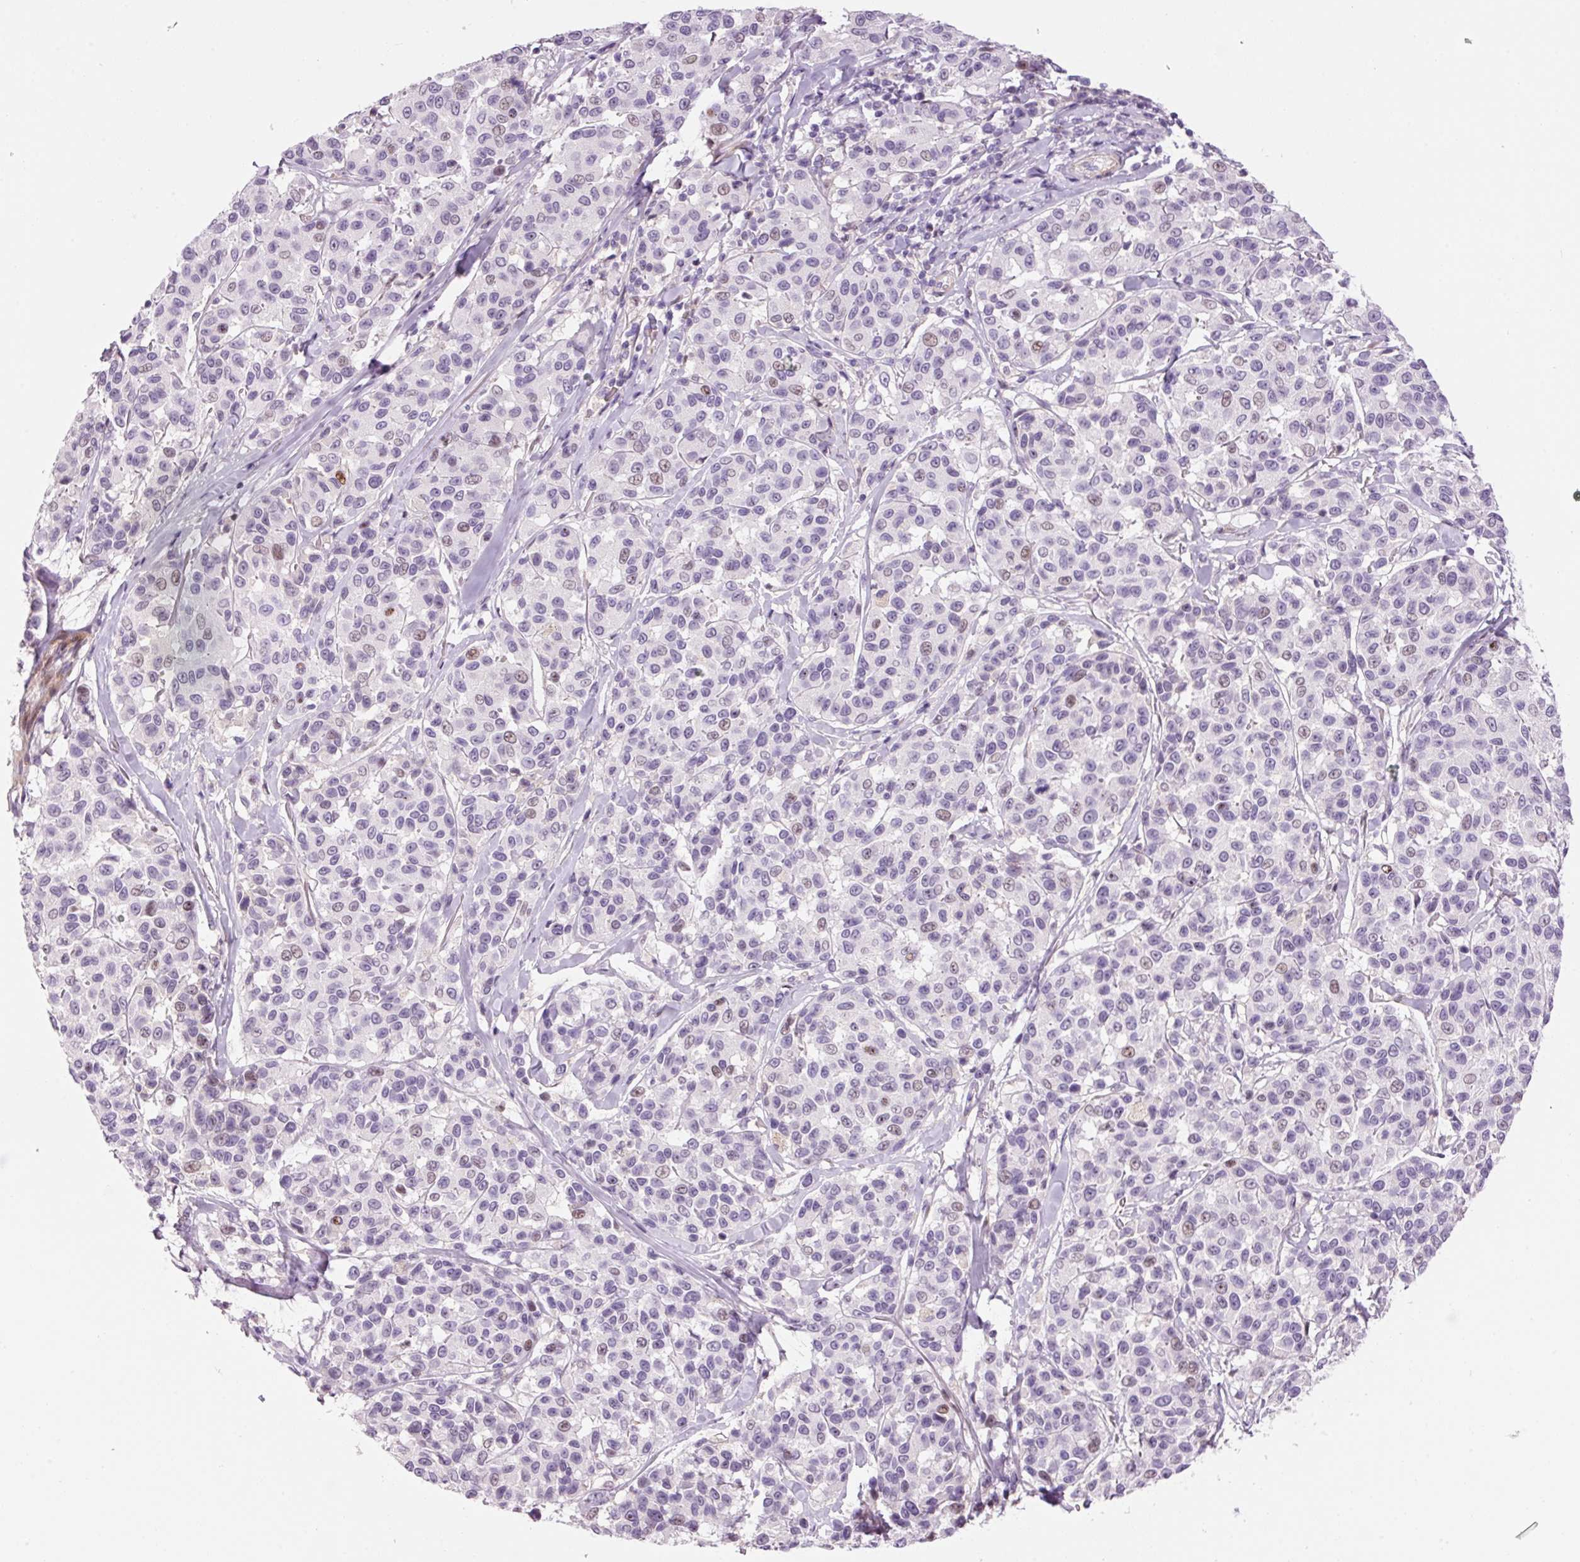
{"staining": {"intensity": "weak", "quantity": "<25%", "location": "nuclear"}, "tissue": "melanoma", "cell_type": "Tumor cells", "image_type": "cancer", "snomed": [{"axis": "morphology", "description": "Malignant melanoma, NOS"}, {"axis": "topography", "description": "Skin"}], "caption": "The image shows no significant expression in tumor cells of malignant melanoma. (DAB (3,3'-diaminobenzidine) immunohistochemistry visualized using brightfield microscopy, high magnification).", "gene": "HNF1A", "patient": {"sex": "female", "age": 66}}